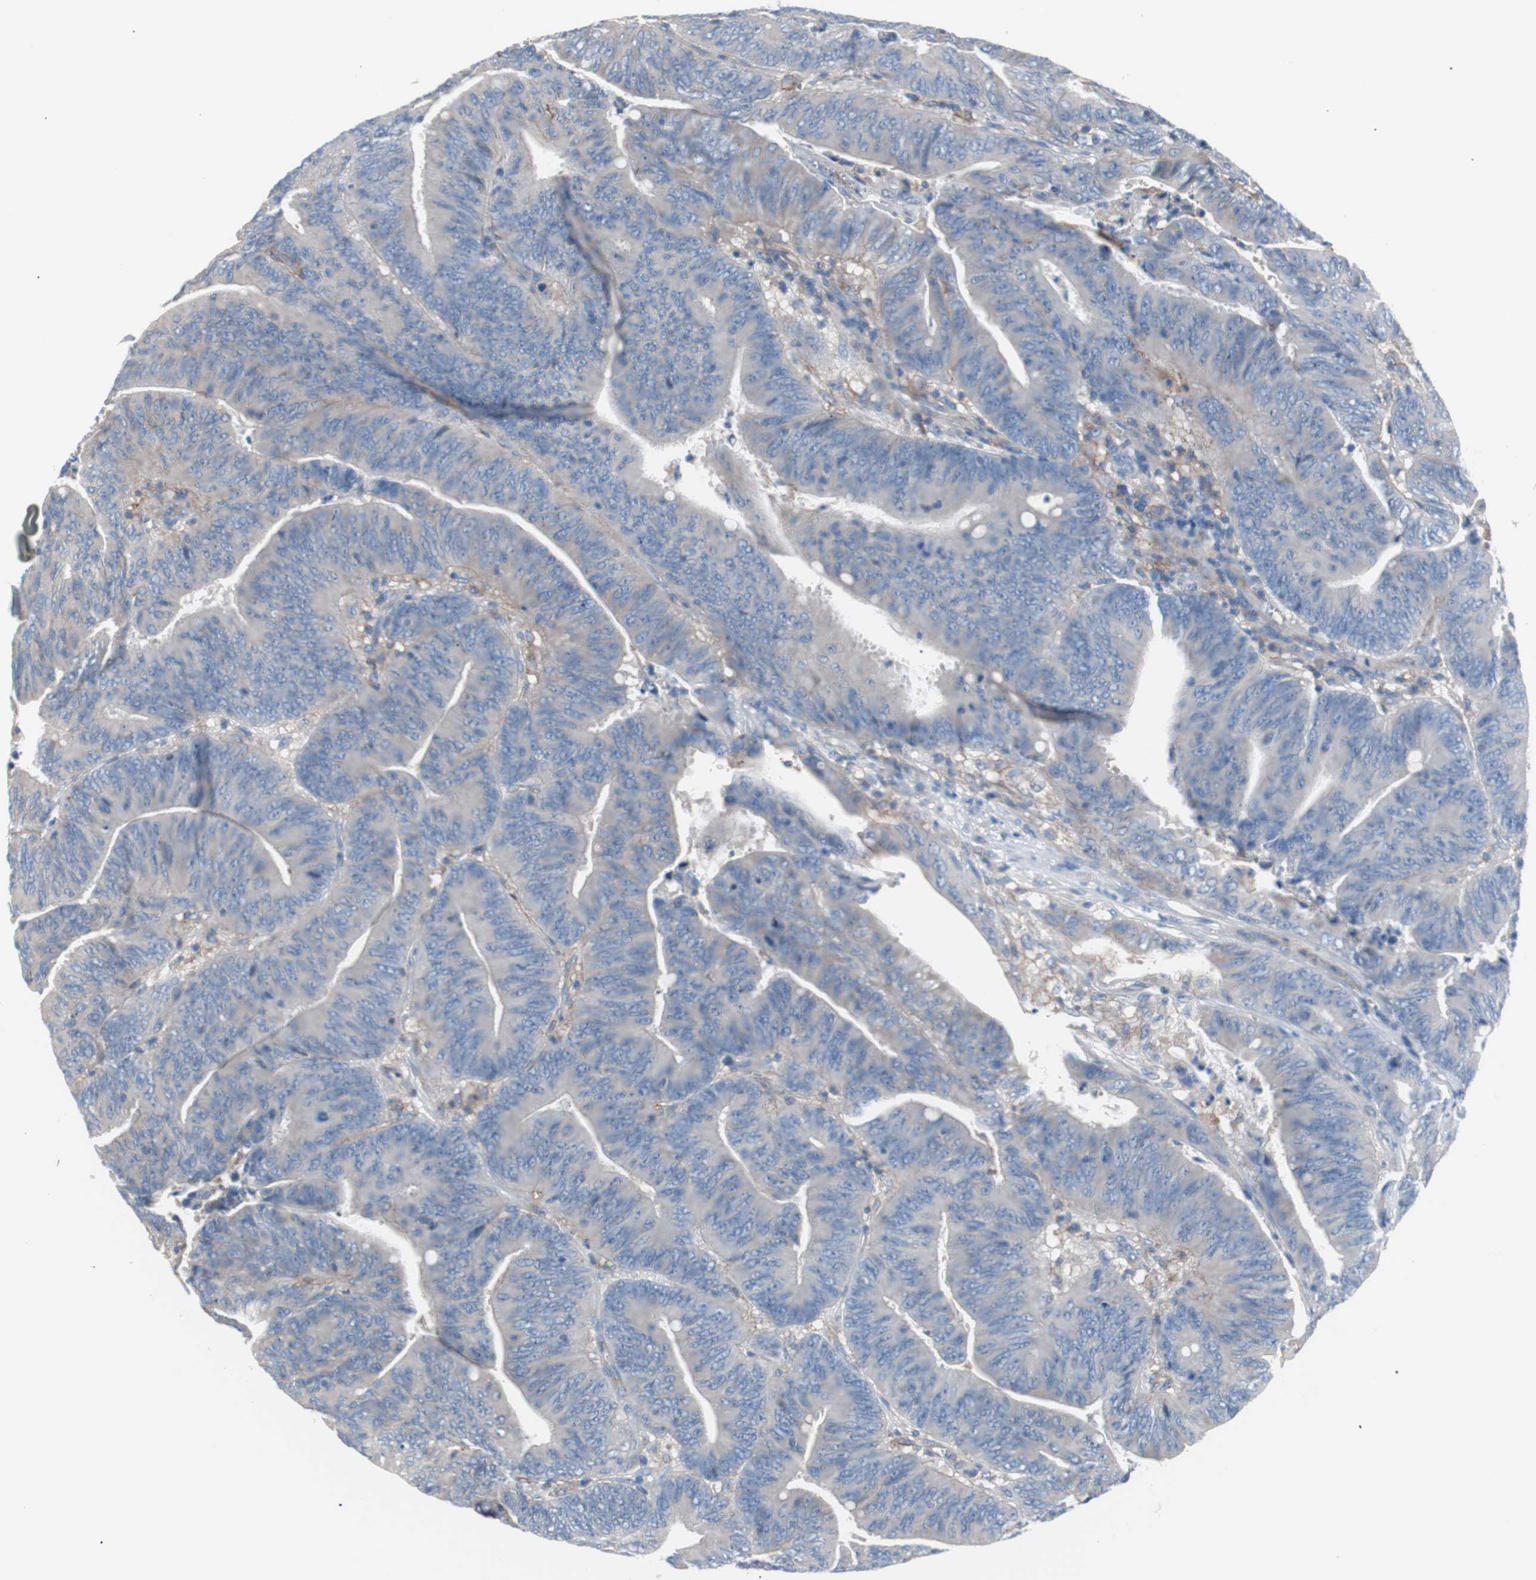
{"staining": {"intensity": "weak", "quantity": "25%-75%", "location": "cytoplasmic/membranous"}, "tissue": "colorectal cancer", "cell_type": "Tumor cells", "image_type": "cancer", "snomed": [{"axis": "morphology", "description": "Adenocarcinoma, NOS"}, {"axis": "topography", "description": "Colon"}], "caption": "Brown immunohistochemical staining in colorectal cancer (adenocarcinoma) displays weak cytoplasmic/membranous expression in about 25%-75% of tumor cells.", "gene": "CD81", "patient": {"sex": "male", "age": 45}}